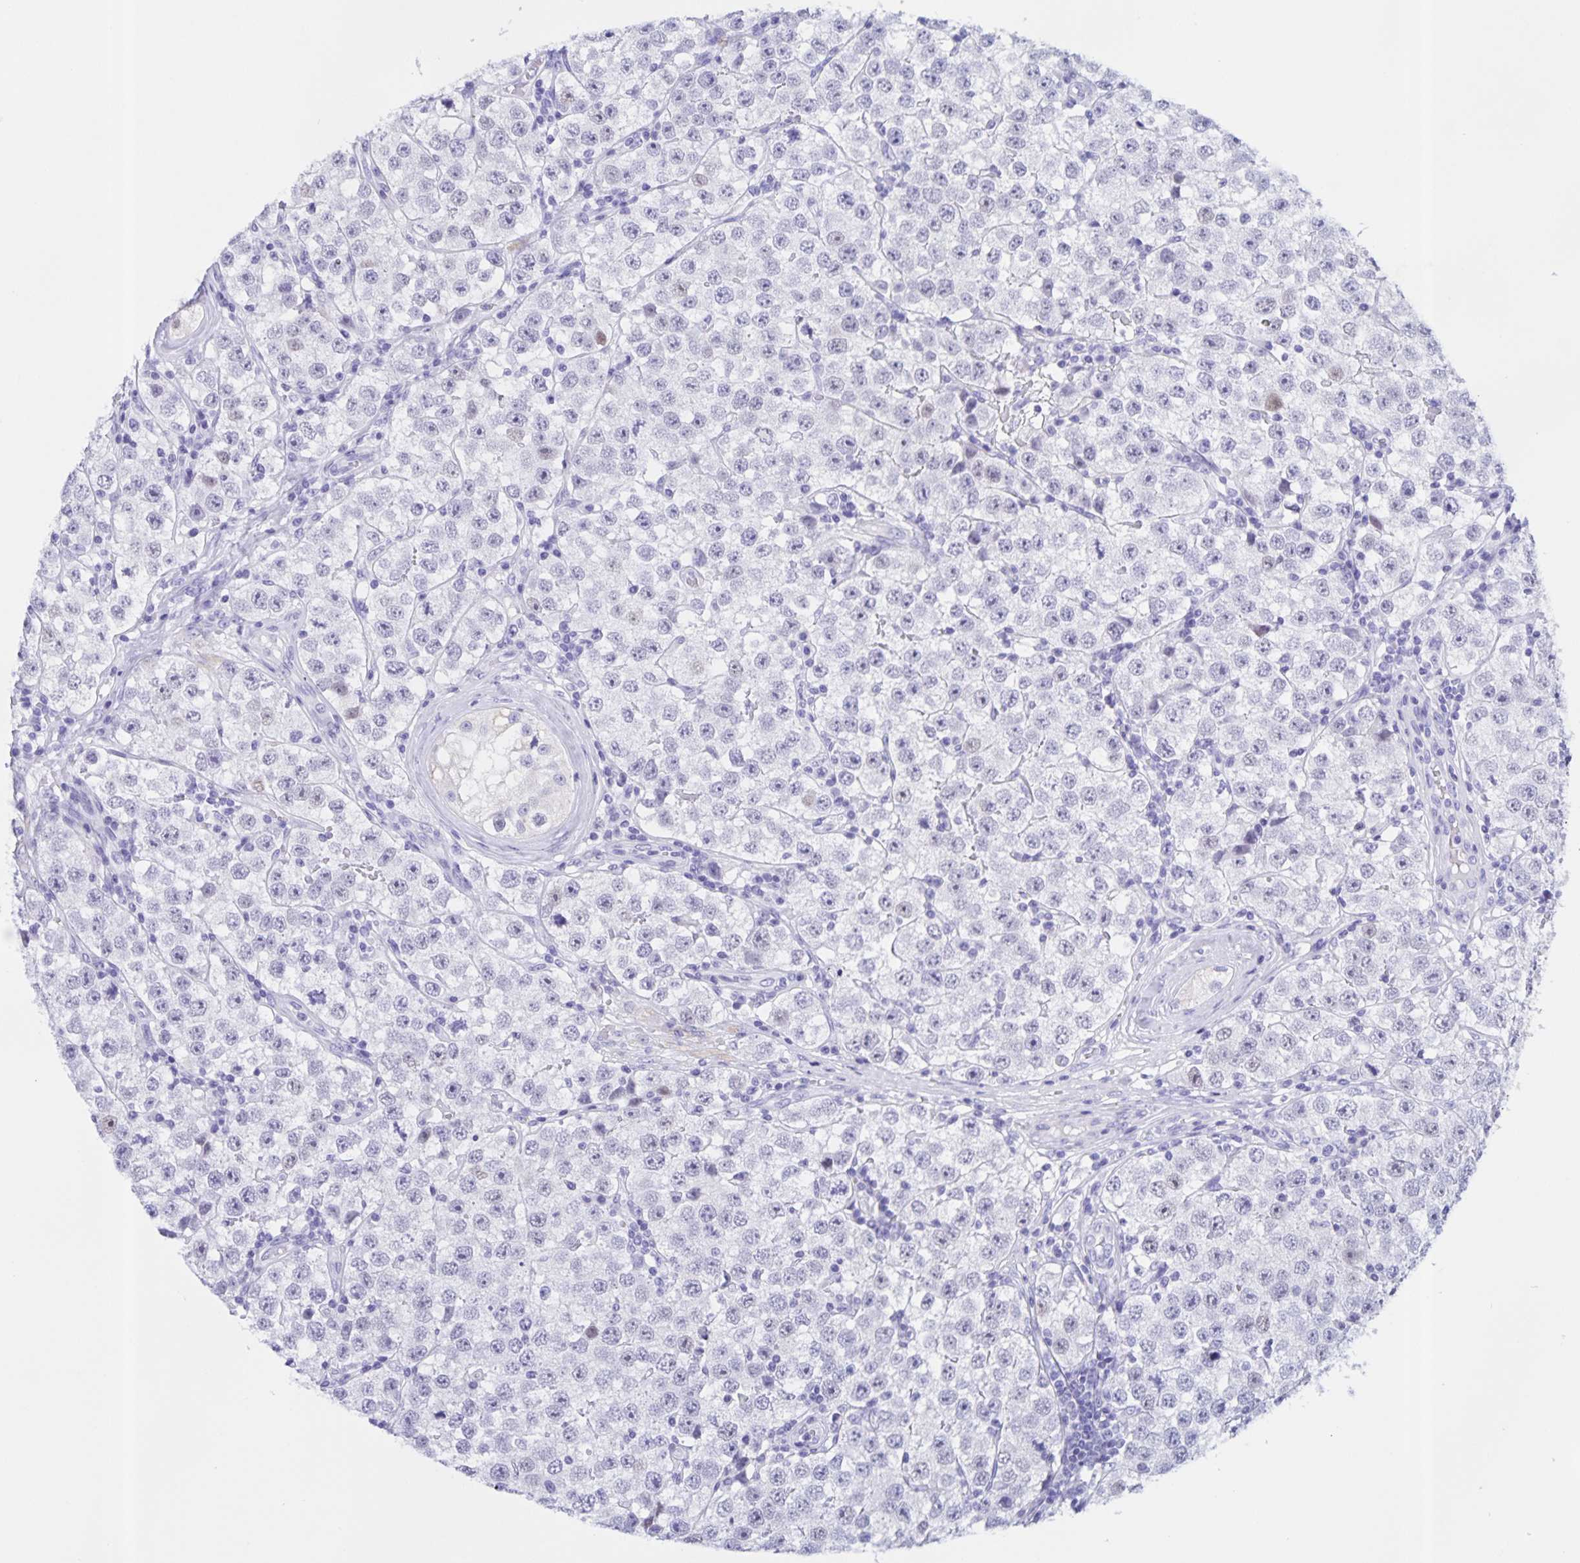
{"staining": {"intensity": "negative", "quantity": "none", "location": "none"}, "tissue": "testis cancer", "cell_type": "Tumor cells", "image_type": "cancer", "snomed": [{"axis": "morphology", "description": "Seminoma, NOS"}, {"axis": "topography", "description": "Testis"}], "caption": "DAB immunohistochemical staining of testis cancer exhibits no significant staining in tumor cells.", "gene": "TGIF2LX", "patient": {"sex": "male", "age": 34}}